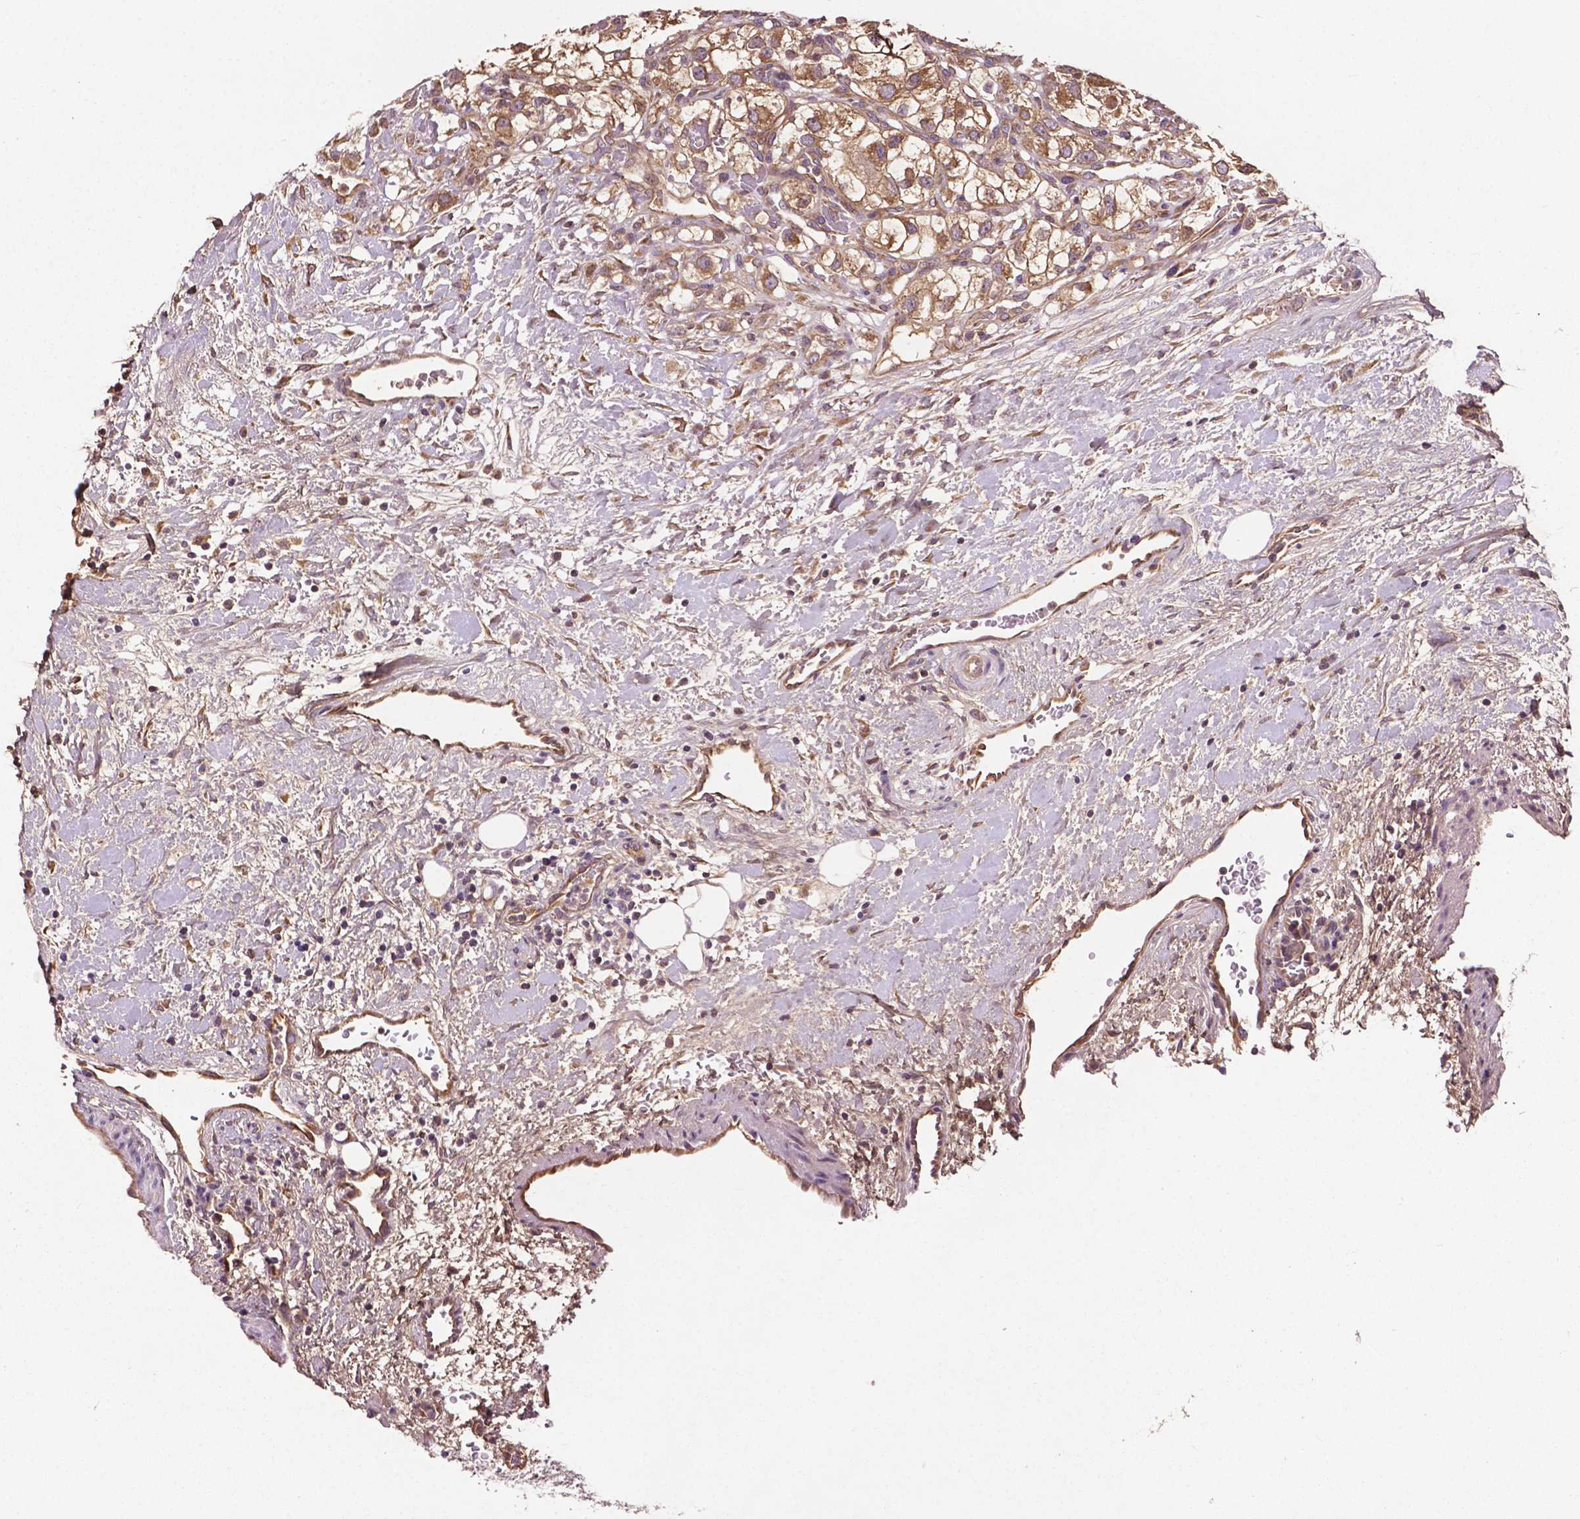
{"staining": {"intensity": "moderate", "quantity": ">75%", "location": "cytoplasmic/membranous"}, "tissue": "renal cancer", "cell_type": "Tumor cells", "image_type": "cancer", "snomed": [{"axis": "morphology", "description": "Adenocarcinoma, NOS"}, {"axis": "topography", "description": "Kidney"}], "caption": "A brown stain shows moderate cytoplasmic/membranous expression of a protein in renal cancer (adenocarcinoma) tumor cells.", "gene": "GJA9", "patient": {"sex": "male", "age": 59}}